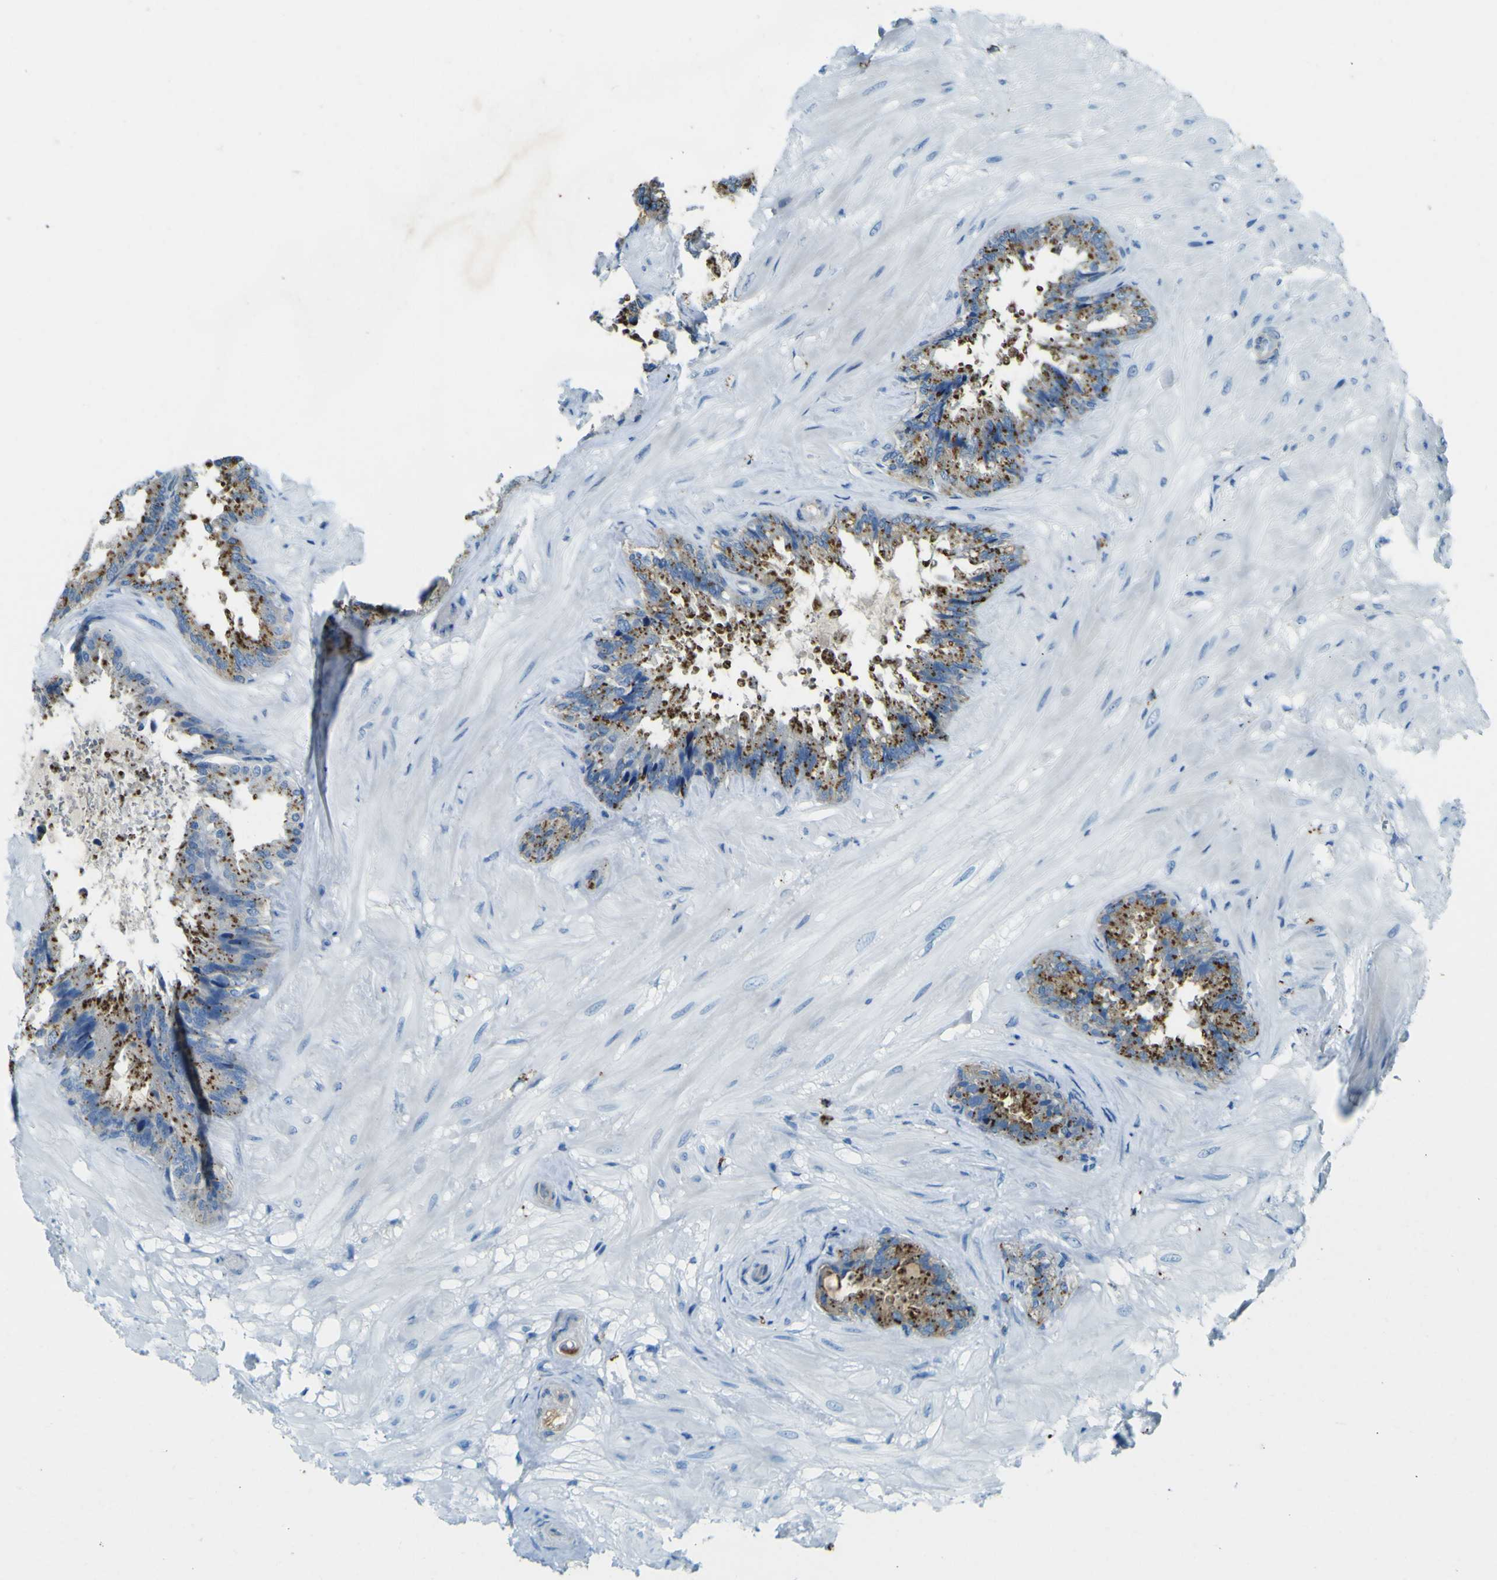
{"staining": {"intensity": "moderate", "quantity": "25%-75%", "location": "cytoplasmic/membranous"}, "tissue": "seminal vesicle", "cell_type": "Glandular cells", "image_type": "normal", "snomed": [{"axis": "morphology", "description": "Normal tissue, NOS"}, {"axis": "topography", "description": "Seminal veicle"}], "caption": "Glandular cells demonstrate moderate cytoplasmic/membranous staining in approximately 25%-75% of cells in benign seminal vesicle. The staining is performed using DAB (3,3'-diaminobenzidine) brown chromogen to label protein expression. The nuclei are counter-stained blue using hematoxylin.", "gene": "PDE9A", "patient": {"sex": "male", "age": 46}}